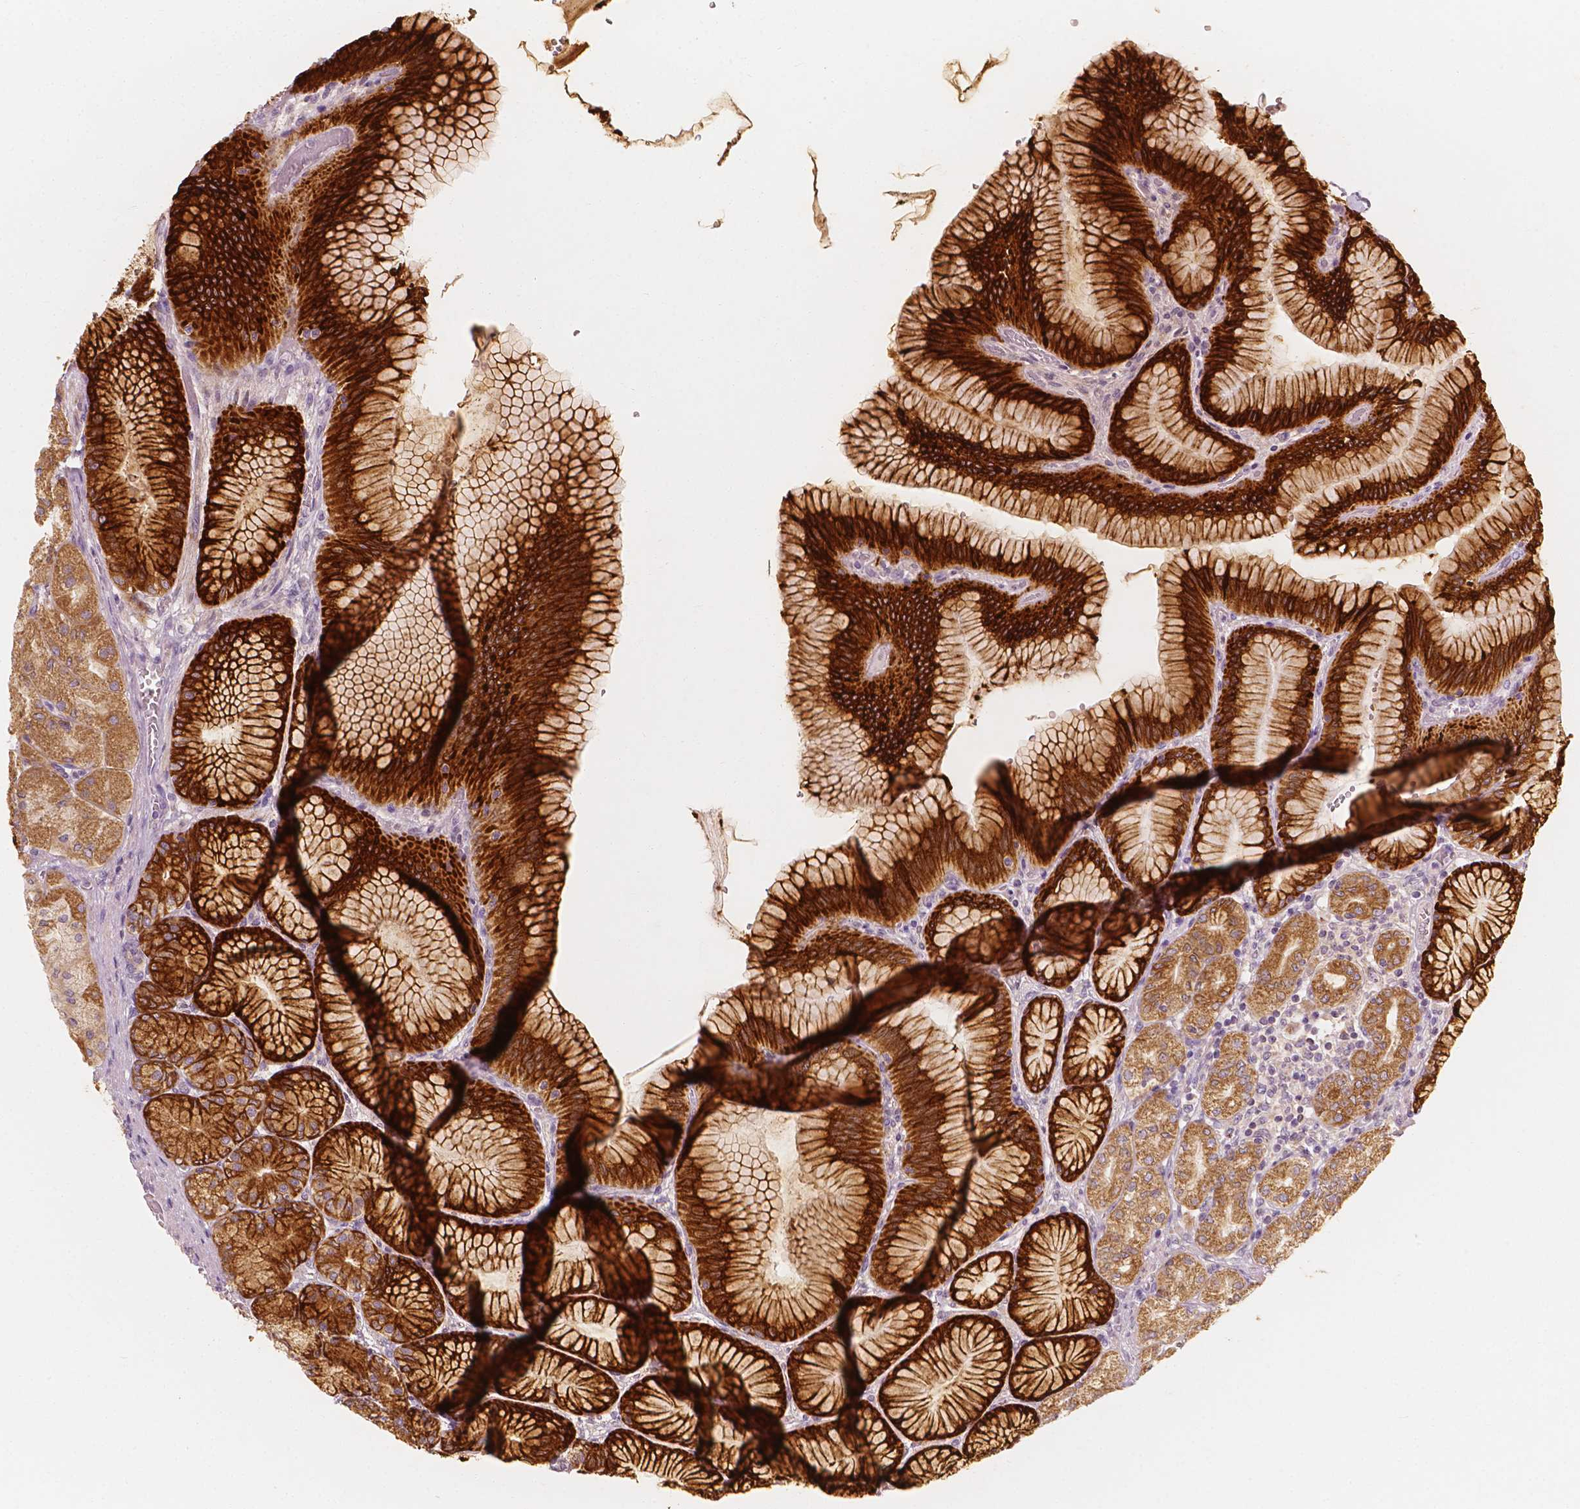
{"staining": {"intensity": "strong", "quantity": ">75%", "location": "cytoplasmic/membranous"}, "tissue": "stomach", "cell_type": "Glandular cells", "image_type": "normal", "snomed": [{"axis": "morphology", "description": "Normal tissue, NOS"}, {"axis": "morphology", "description": "Adenocarcinoma, NOS"}, {"axis": "morphology", "description": "Adenocarcinoma, High grade"}, {"axis": "topography", "description": "Stomach, upper"}, {"axis": "topography", "description": "Stomach"}], "caption": "Stomach was stained to show a protein in brown. There is high levels of strong cytoplasmic/membranous positivity in about >75% of glandular cells. (DAB (3,3'-diaminobenzidine) IHC, brown staining for protein, blue staining for nuclei).", "gene": "SHPK", "patient": {"sex": "female", "age": 65}}